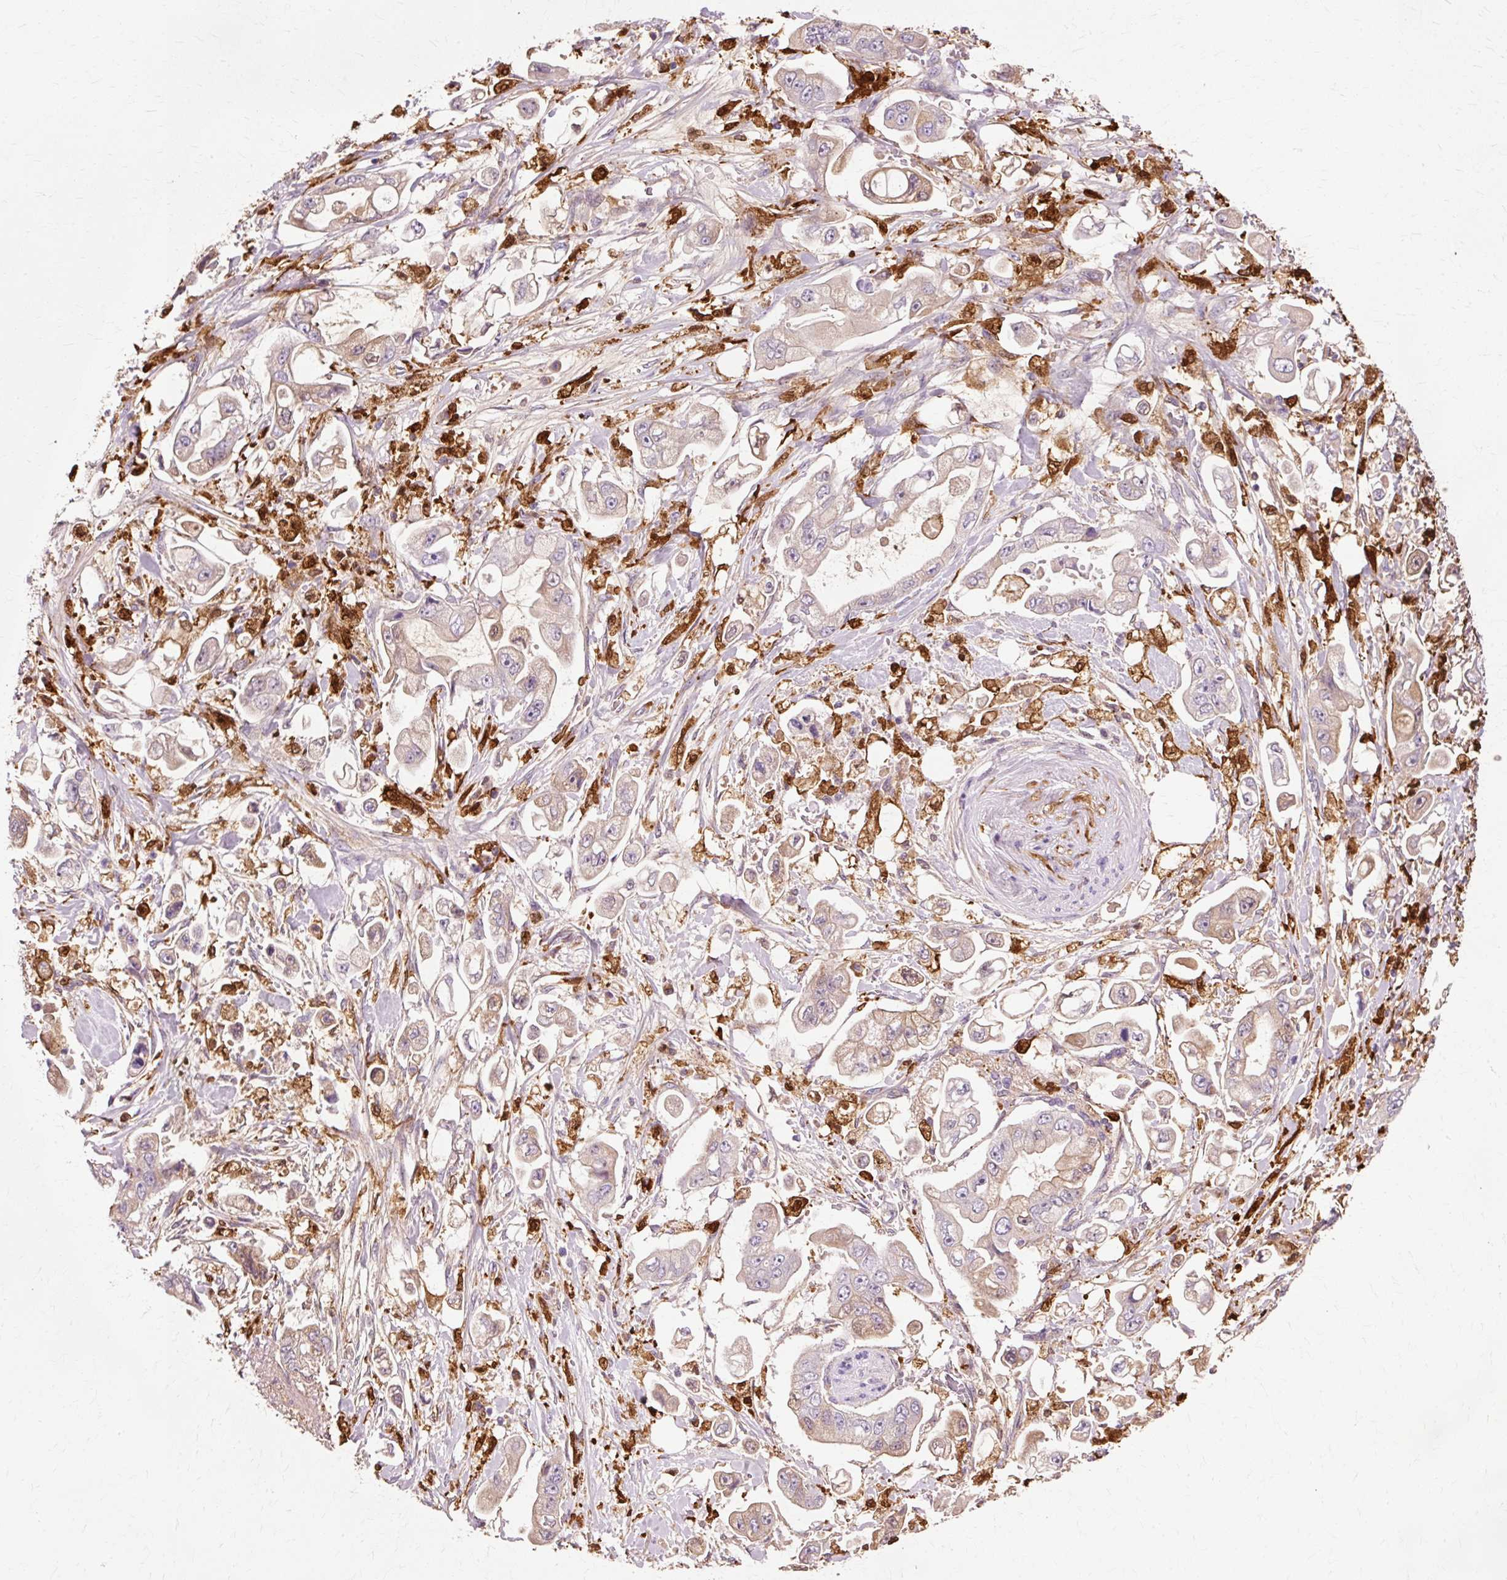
{"staining": {"intensity": "weak", "quantity": "<25%", "location": "cytoplasmic/membranous"}, "tissue": "stomach cancer", "cell_type": "Tumor cells", "image_type": "cancer", "snomed": [{"axis": "morphology", "description": "Adenocarcinoma, NOS"}, {"axis": "topography", "description": "Stomach"}], "caption": "Histopathology image shows no significant protein positivity in tumor cells of stomach cancer (adenocarcinoma).", "gene": "GPX1", "patient": {"sex": "male", "age": 62}}